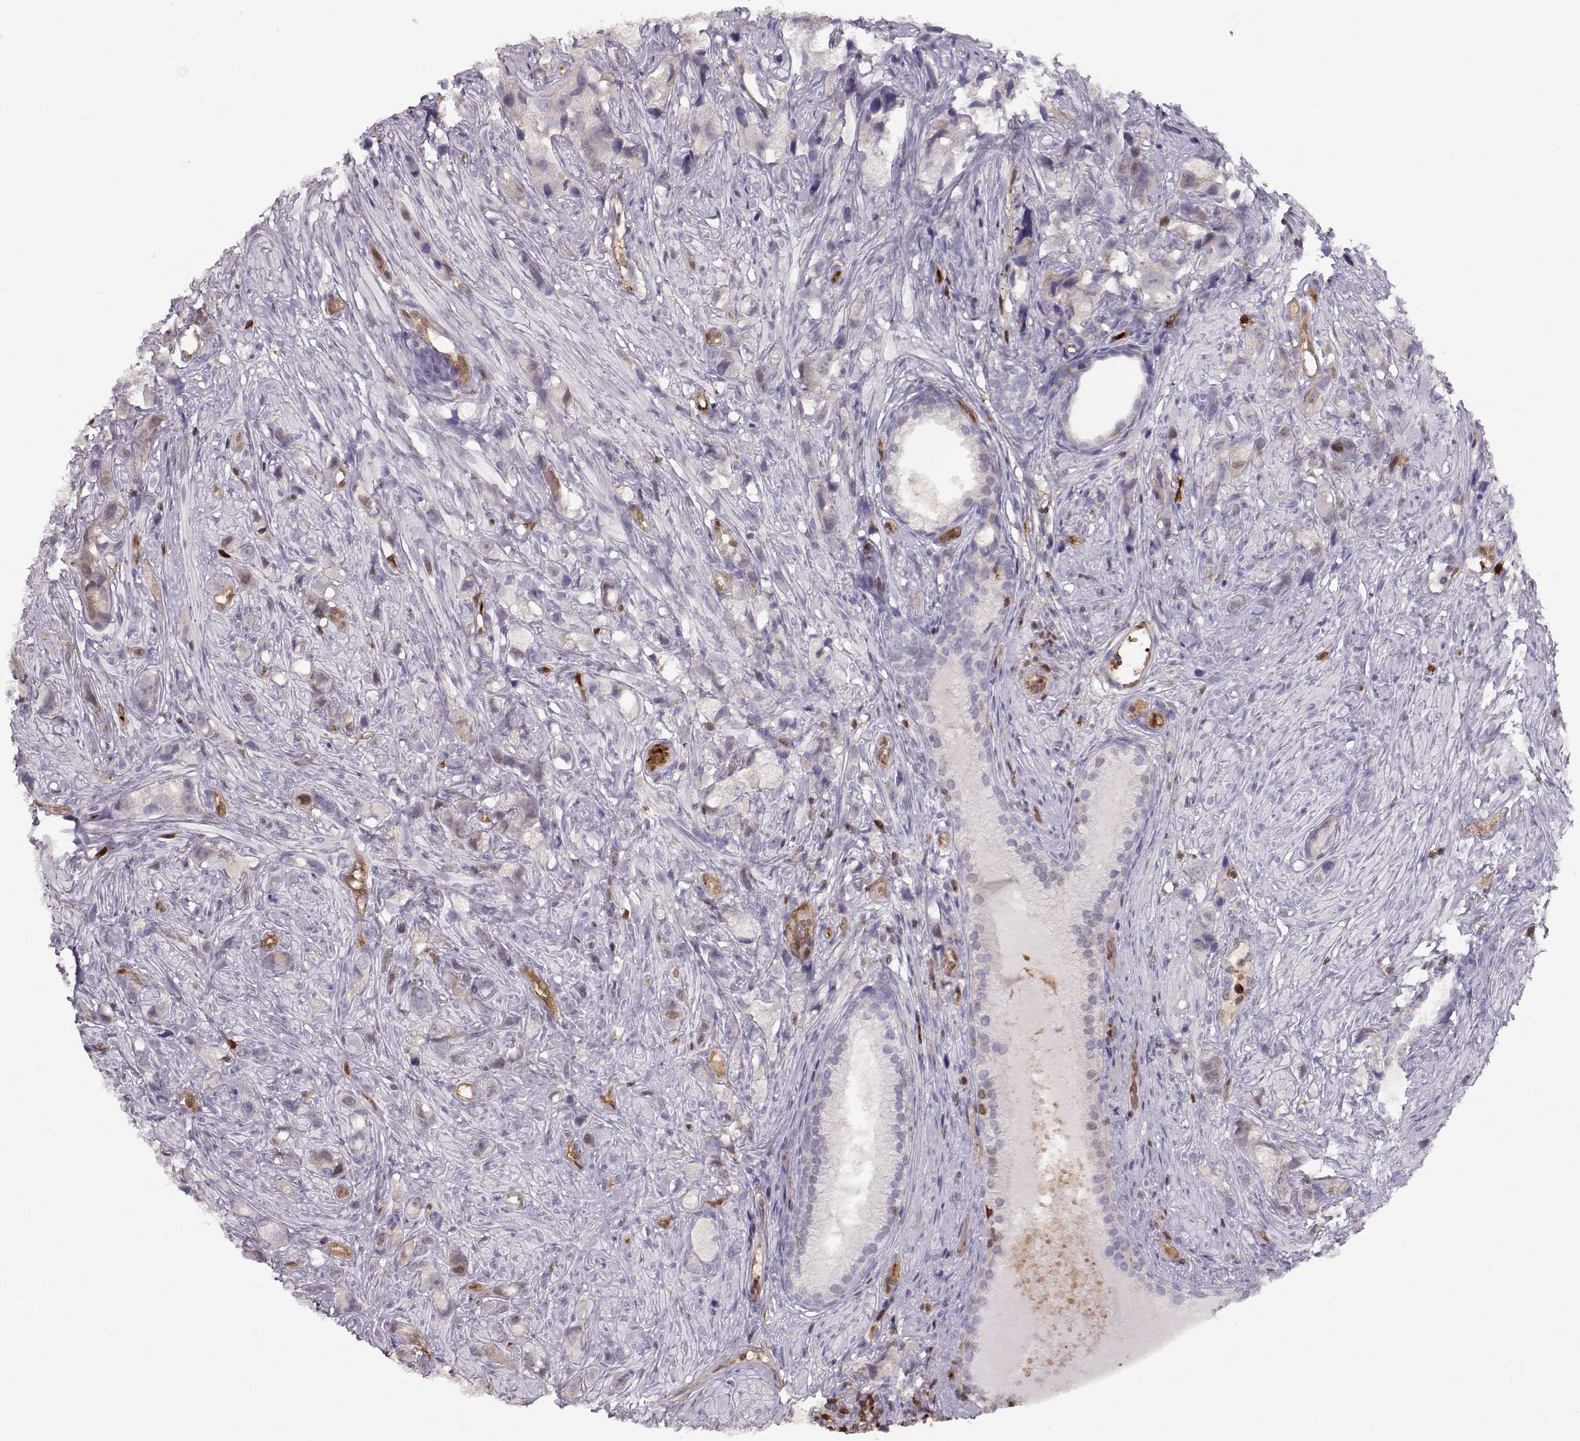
{"staining": {"intensity": "negative", "quantity": "none", "location": "none"}, "tissue": "prostate cancer", "cell_type": "Tumor cells", "image_type": "cancer", "snomed": [{"axis": "morphology", "description": "Adenocarcinoma, High grade"}, {"axis": "topography", "description": "Prostate"}], "caption": "DAB (3,3'-diaminobenzidine) immunohistochemical staining of human prostate cancer exhibits no significant staining in tumor cells. (DAB immunohistochemistry (IHC), high magnification).", "gene": "PNP", "patient": {"sex": "male", "age": 75}}